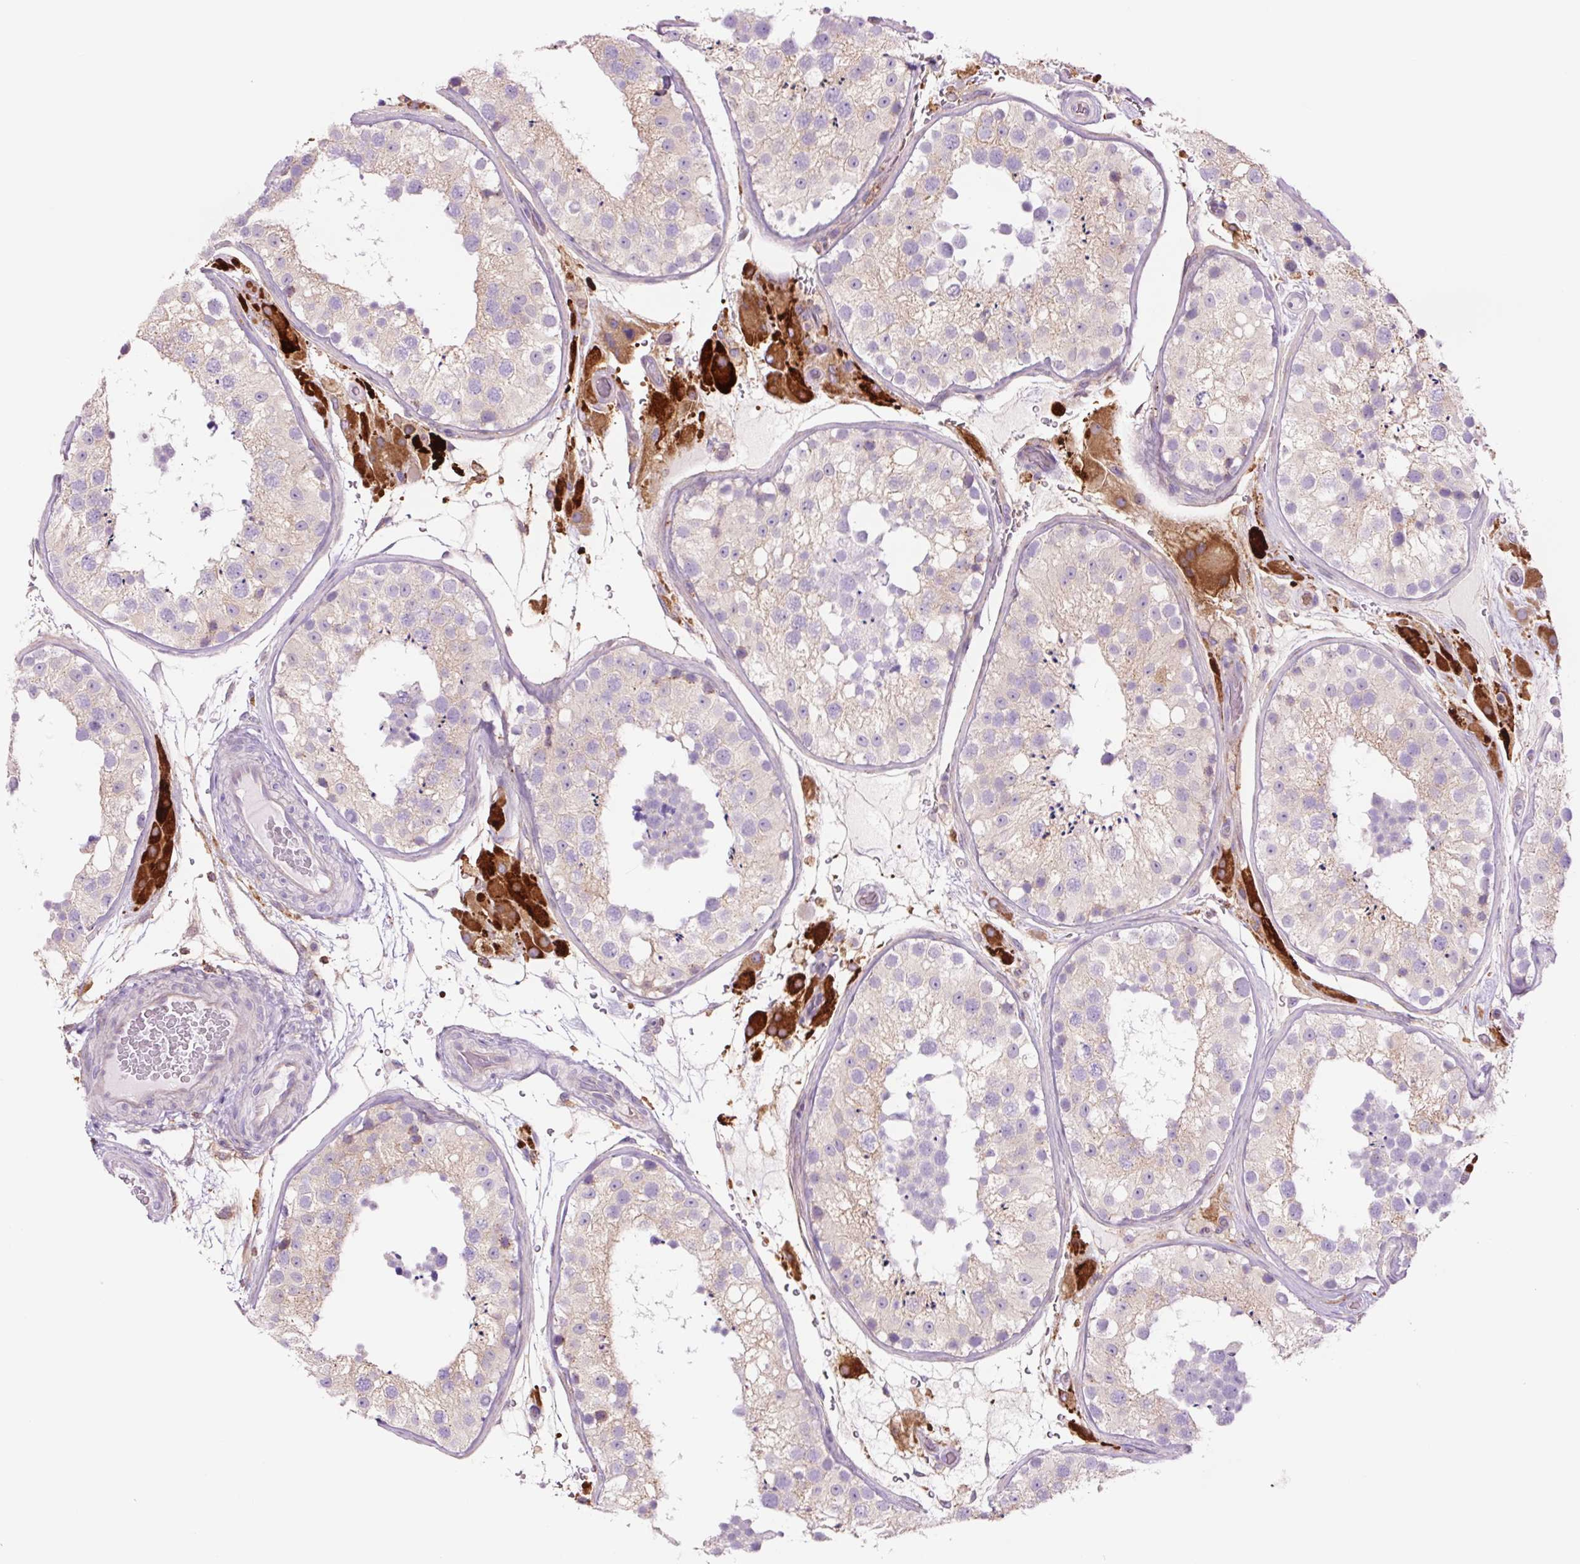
{"staining": {"intensity": "negative", "quantity": "none", "location": "none"}, "tissue": "testis", "cell_type": "Cells in seminiferous ducts", "image_type": "normal", "snomed": [{"axis": "morphology", "description": "Normal tissue, NOS"}, {"axis": "topography", "description": "Testis"}], "caption": "Cells in seminiferous ducts show no significant protein positivity in normal testis.", "gene": "SH2D6", "patient": {"sex": "male", "age": 26}}